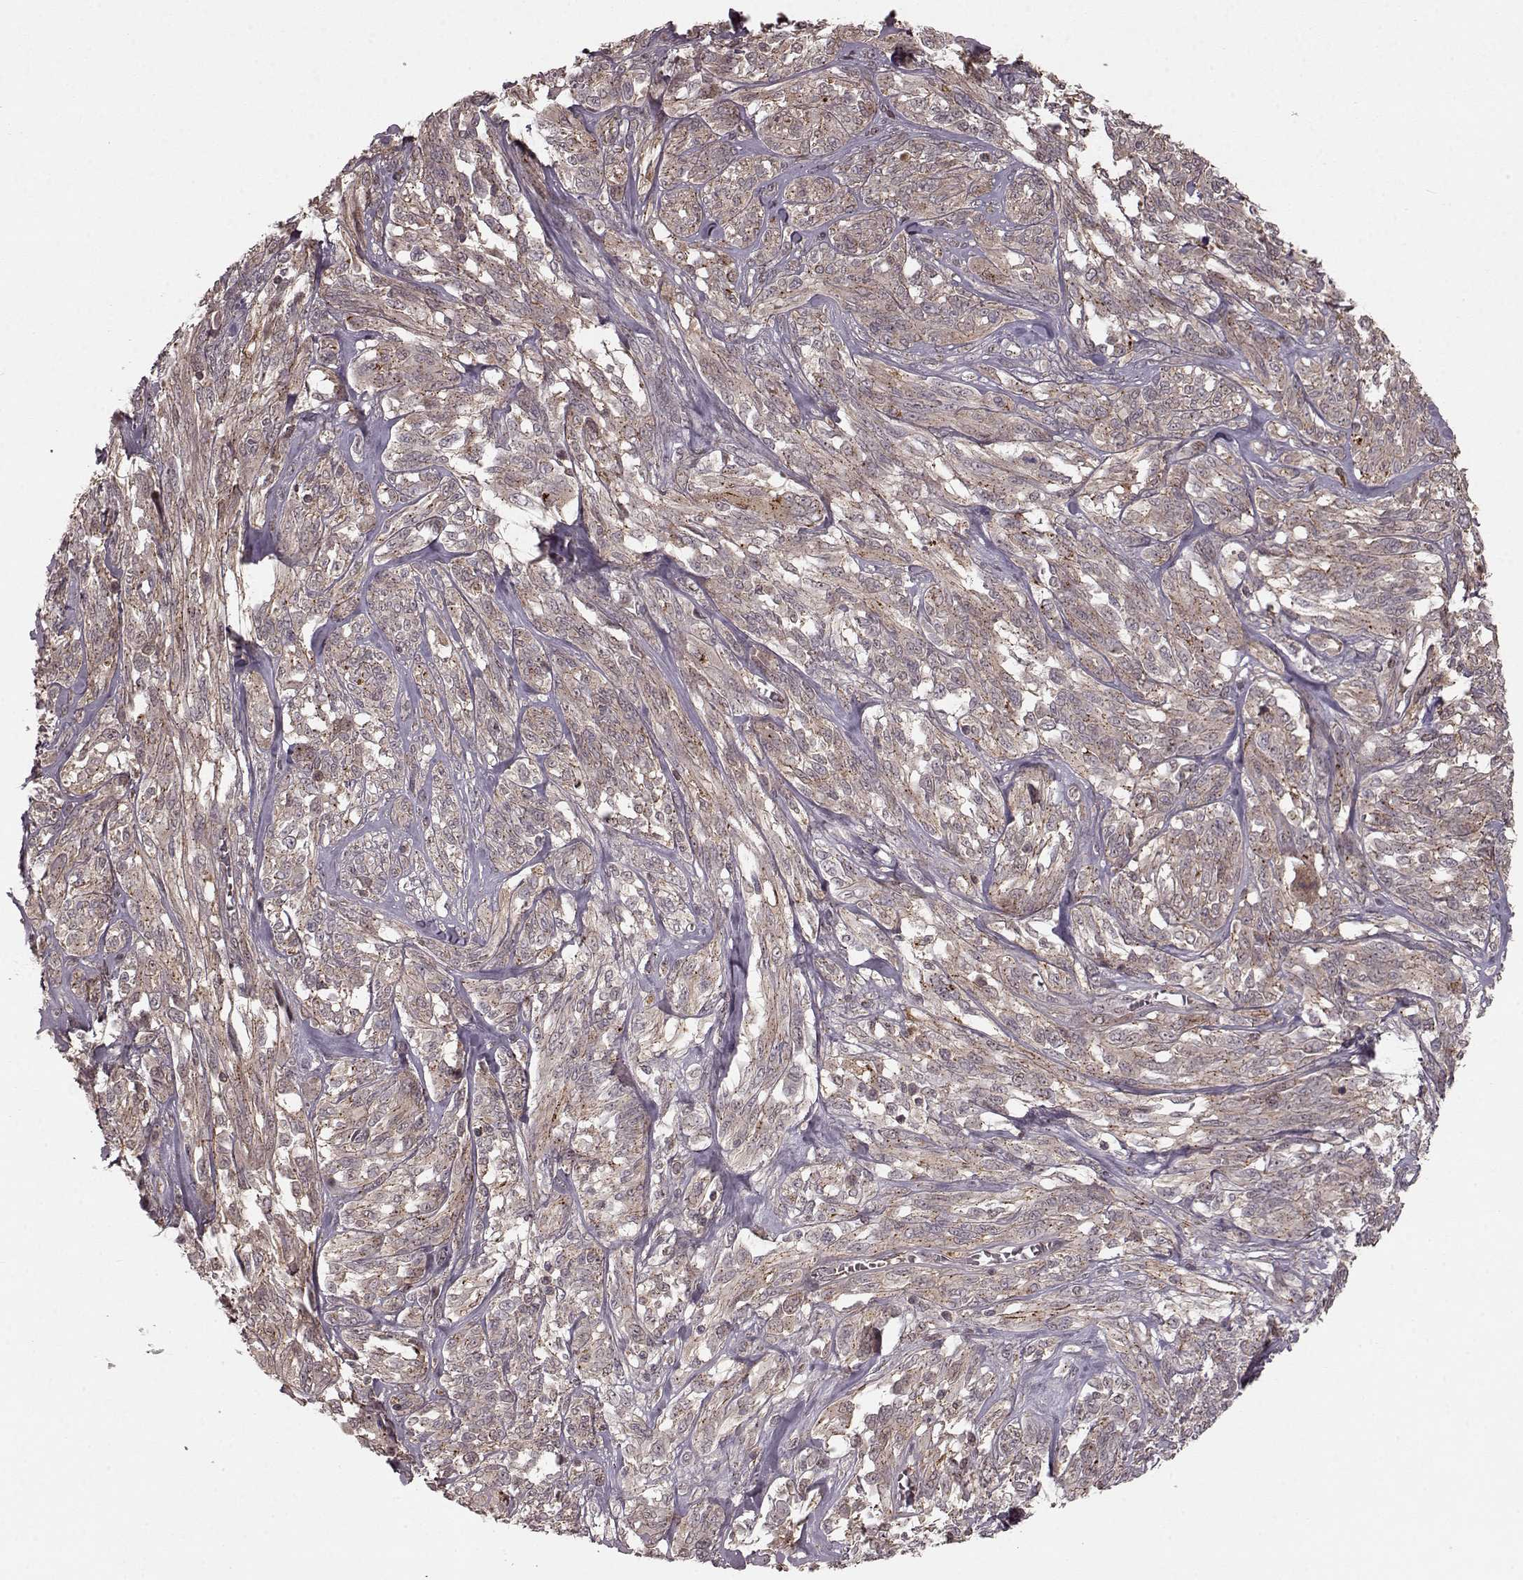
{"staining": {"intensity": "weak", "quantity": "25%-75%", "location": "cytoplasmic/membranous"}, "tissue": "melanoma", "cell_type": "Tumor cells", "image_type": "cancer", "snomed": [{"axis": "morphology", "description": "Malignant melanoma, NOS"}, {"axis": "topography", "description": "Skin"}], "caption": "A high-resolution micrograph shows immunohistochemistry (IHC) staining of malignant melanoma, which reveals weak cytoplasmic/membranous staining in about 25%-75% of tumor cells. (DAB IHC, brown staining for protein, blue staining for nuclei).", "gene": "GSS", "patient": {"sex": "female", "age": 91}}